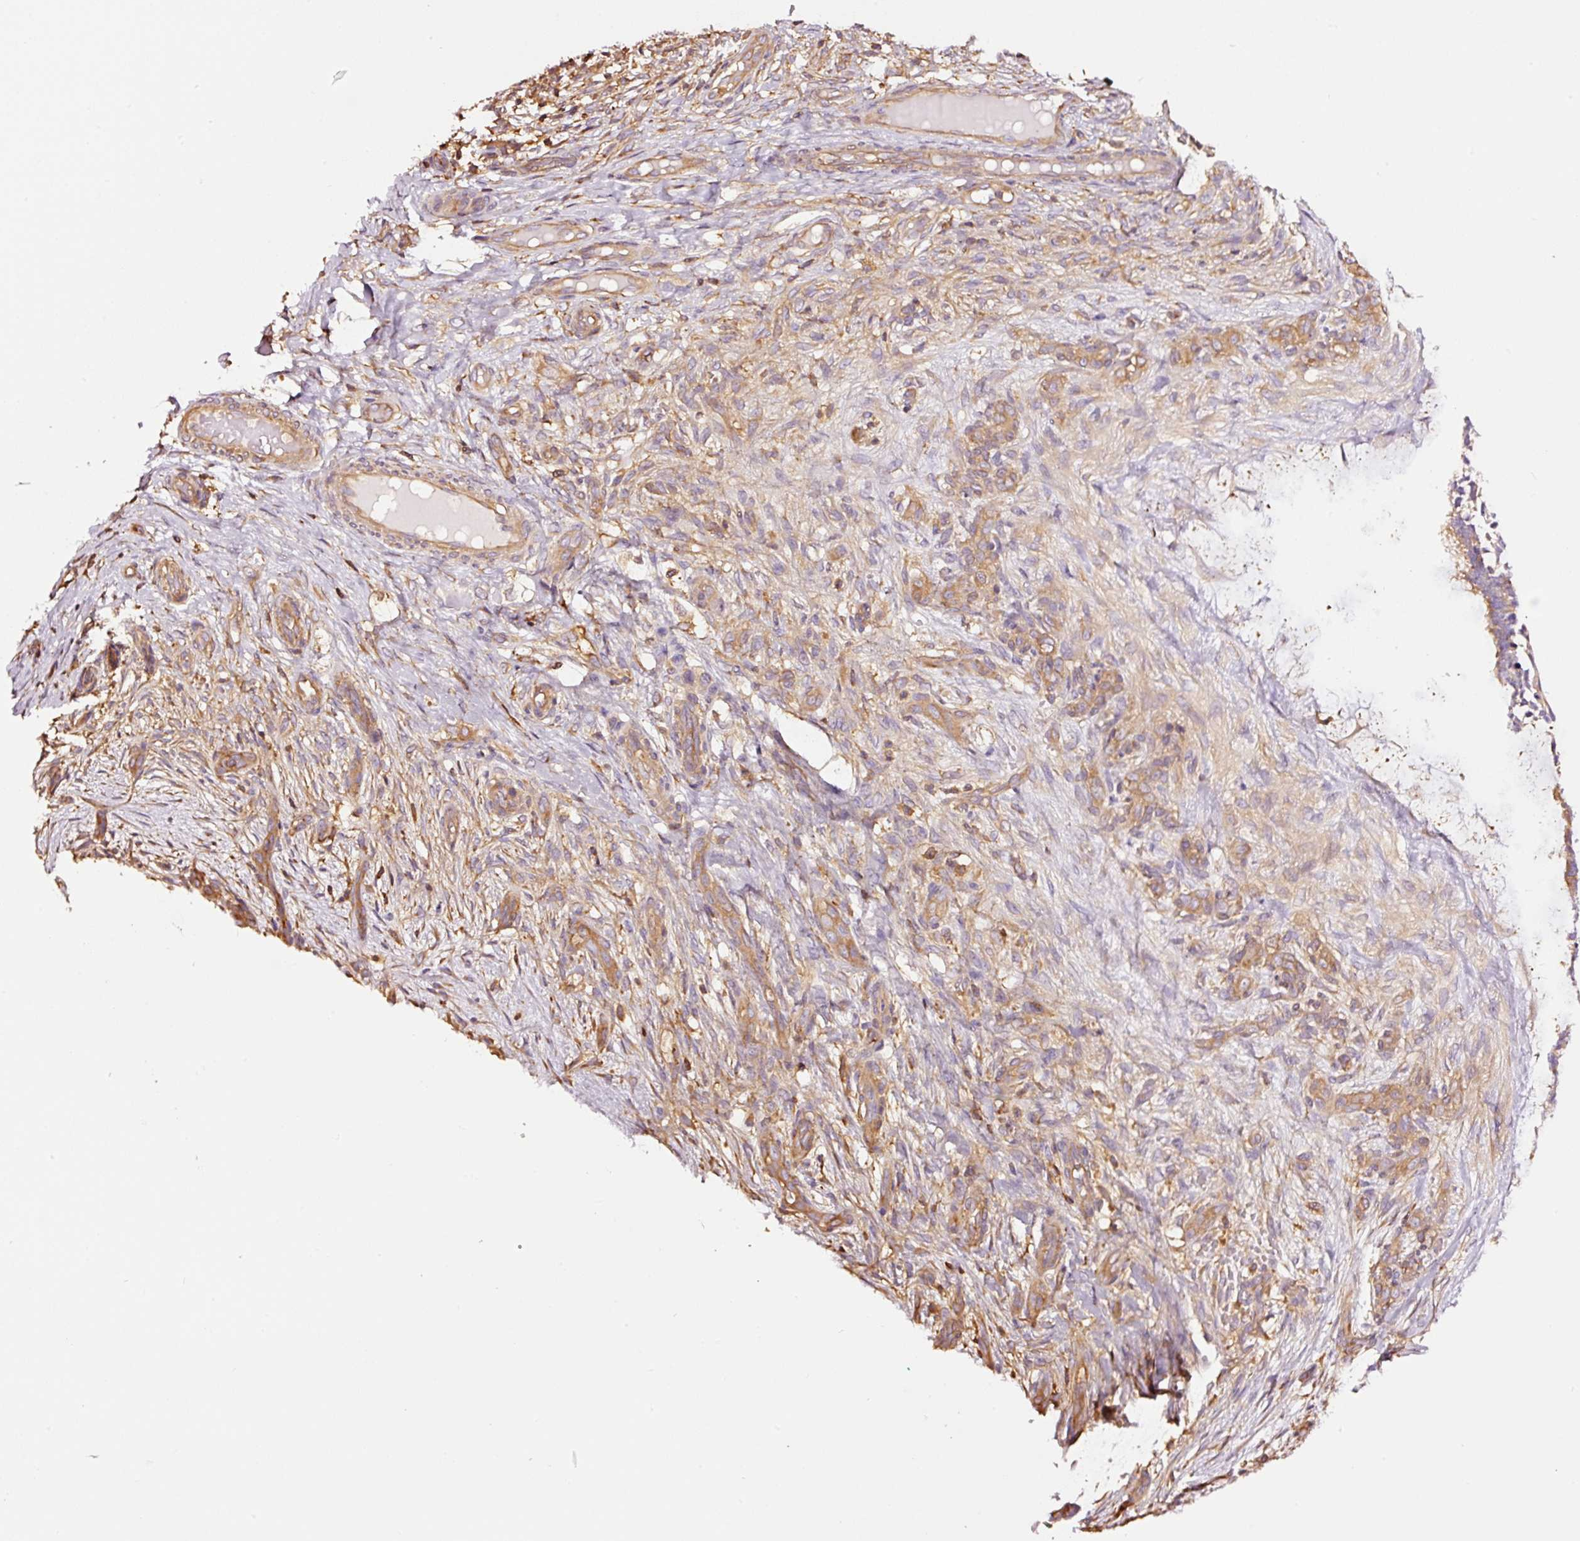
{"staining": {"intensity": "moderate", "quantity": "25%-75%", "location": "cytoplasmic/membranous"}, "tissue": "skin cancer", "cell_type": "Tumor cells", "image_type": "cancer", "snomed": [{"axis": "morphology", "description": "Basal cell carcinoma"}, {"axis": "topography", "description": "Skin"}], "caption": "An image showing moderate cytoplasmic/membranous positivity in approximately 25%-75% of tumor cells in skin cancer (basal cell carcinoma), as visualized by brown immunohistochemical staining.", "gene": "METAP1", "patient": {"sex": "male", "age": 88}}